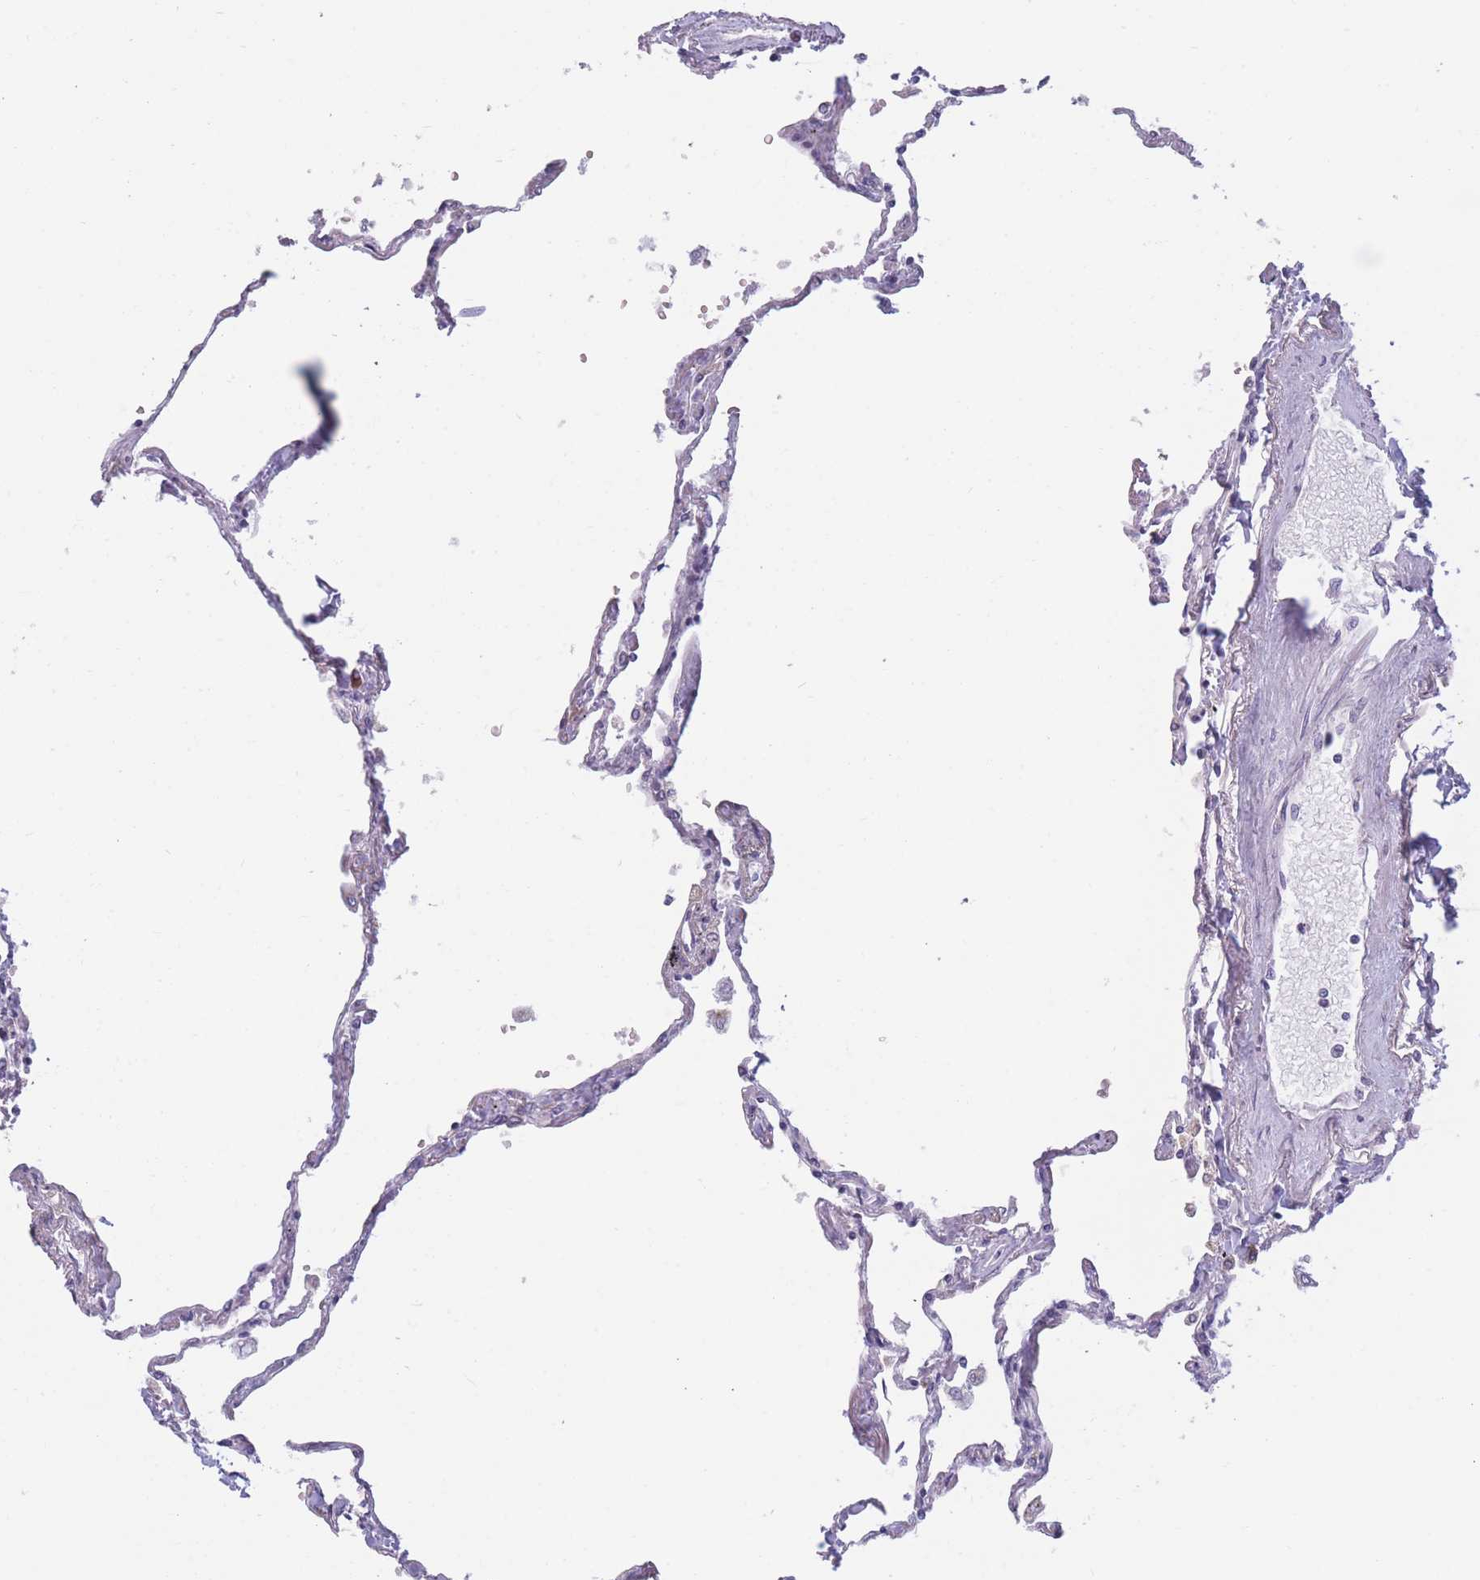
{"staining": {"intensity": "negative", "quantity": "none", "location": "none"}, "tissue": "lung", "cell_type": "Alveolar cells", "image_type": "normal", "snomed": [{"axis": "morphology", "description": "Normal tissue, NOS"}, {"axis": "topography", "description": "Lung"}], "caption": "A high-resolution micrograph shows IHC staining of unremarkable lung, which shows no significant positivity in alveolar cells.", "gene": "COL27A1", "patient": {"sex": "female", "age": 67}}